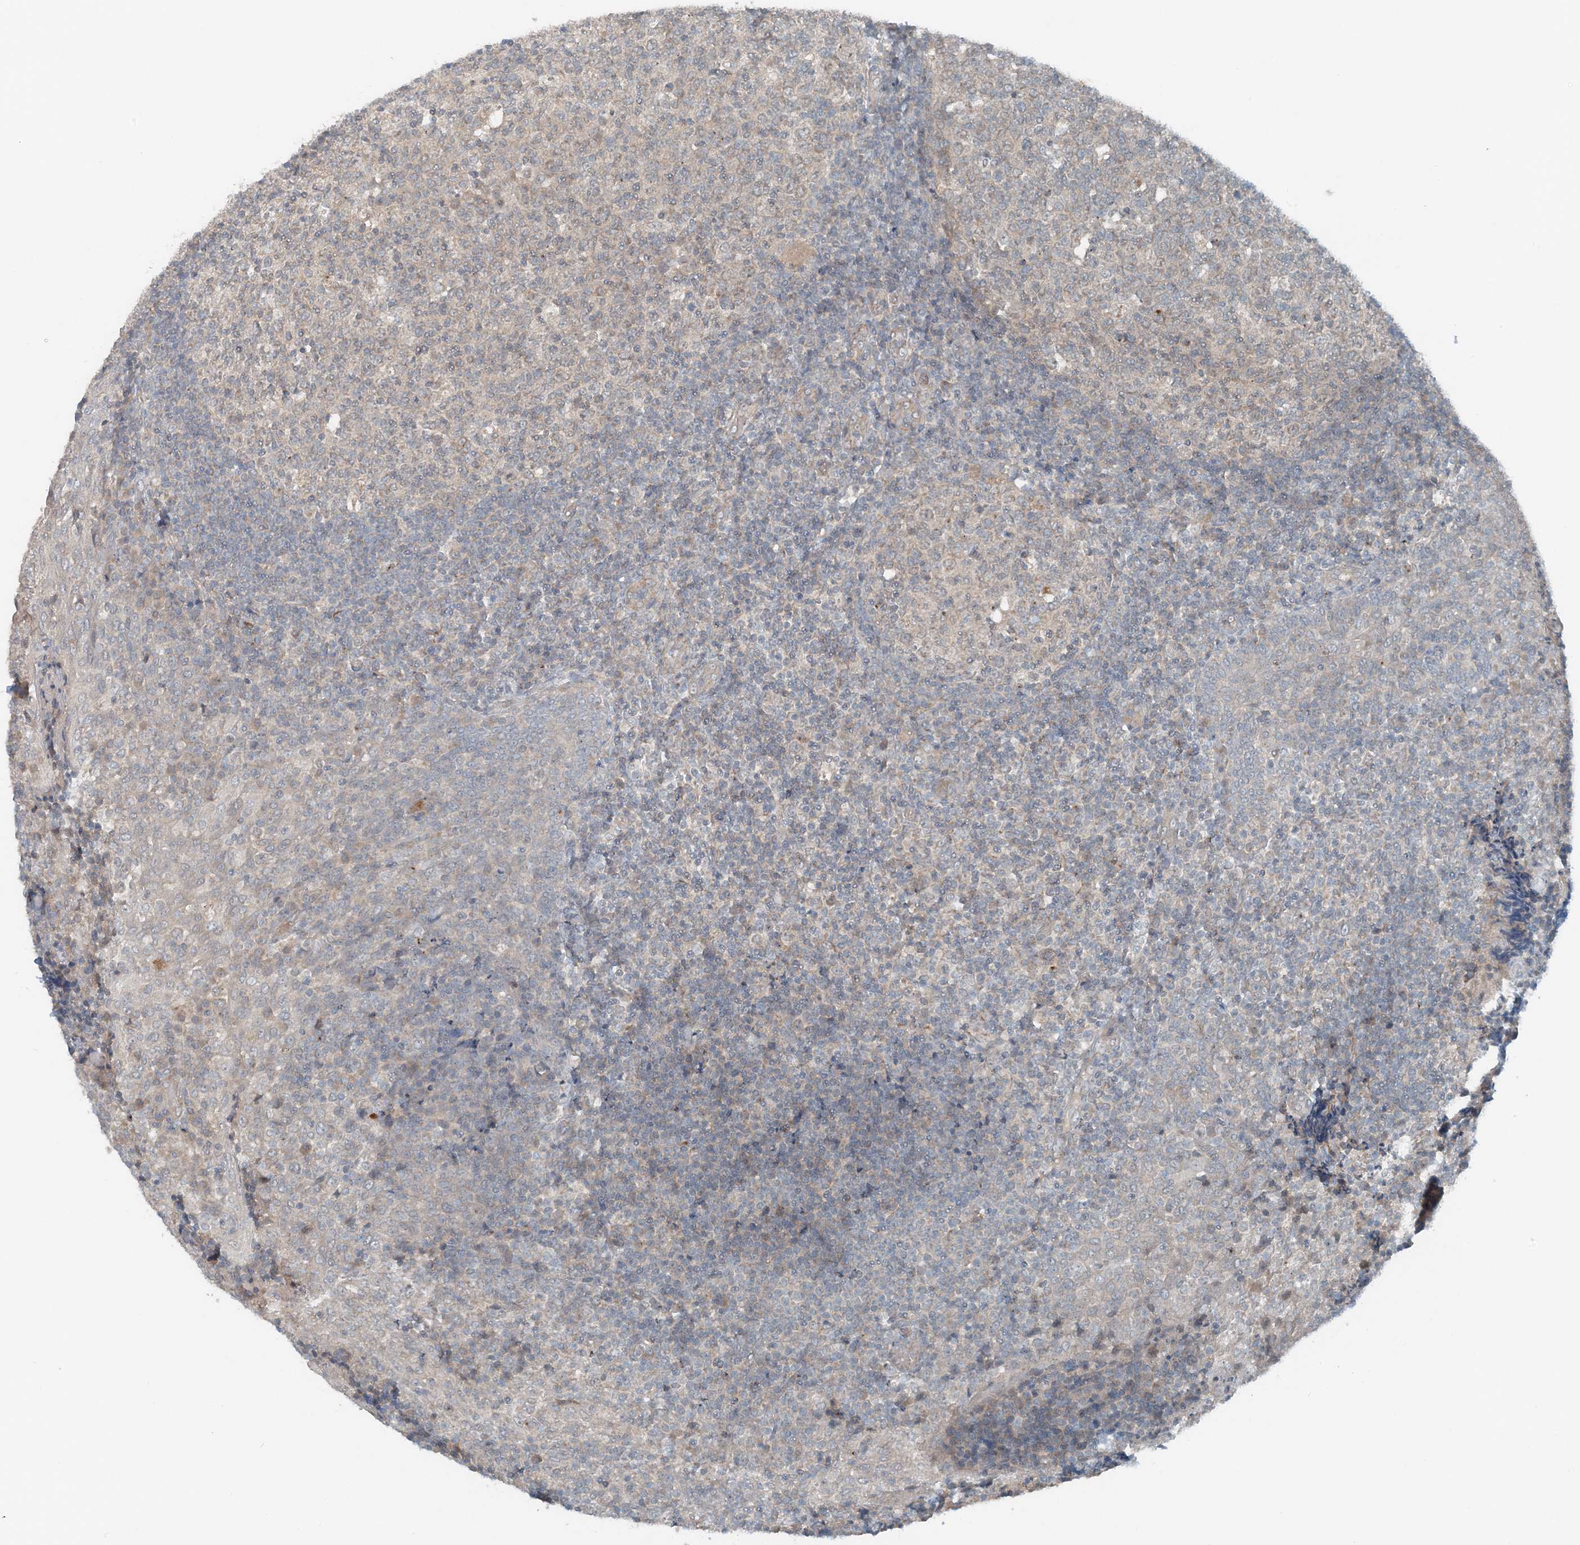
{"staining": {"intensity": "weak", "quantity": "25%-75%", "location": "cytoplasmic/membranous"}, "tissue": "tonsil", "cell_type": "Germinal center cells", "image_type": "normal", "snomed": [{"axis": "morphology", "description": "Normal tissue, NOS"}, {"axis": "topography", "description": "Tonsil"}], "caption": "Brown immunohistochemical staining in unremarkable human tonsil displays weak cytoplasmic/membranous positivity in about 25%-75% of germinal center cells. Using DAB (brown) and hematoxylin (blue) stains, captured at high magnification using brightfield microscopy.", "gene": "MITD1", "patient": {"sex": "female", "age": 19}}